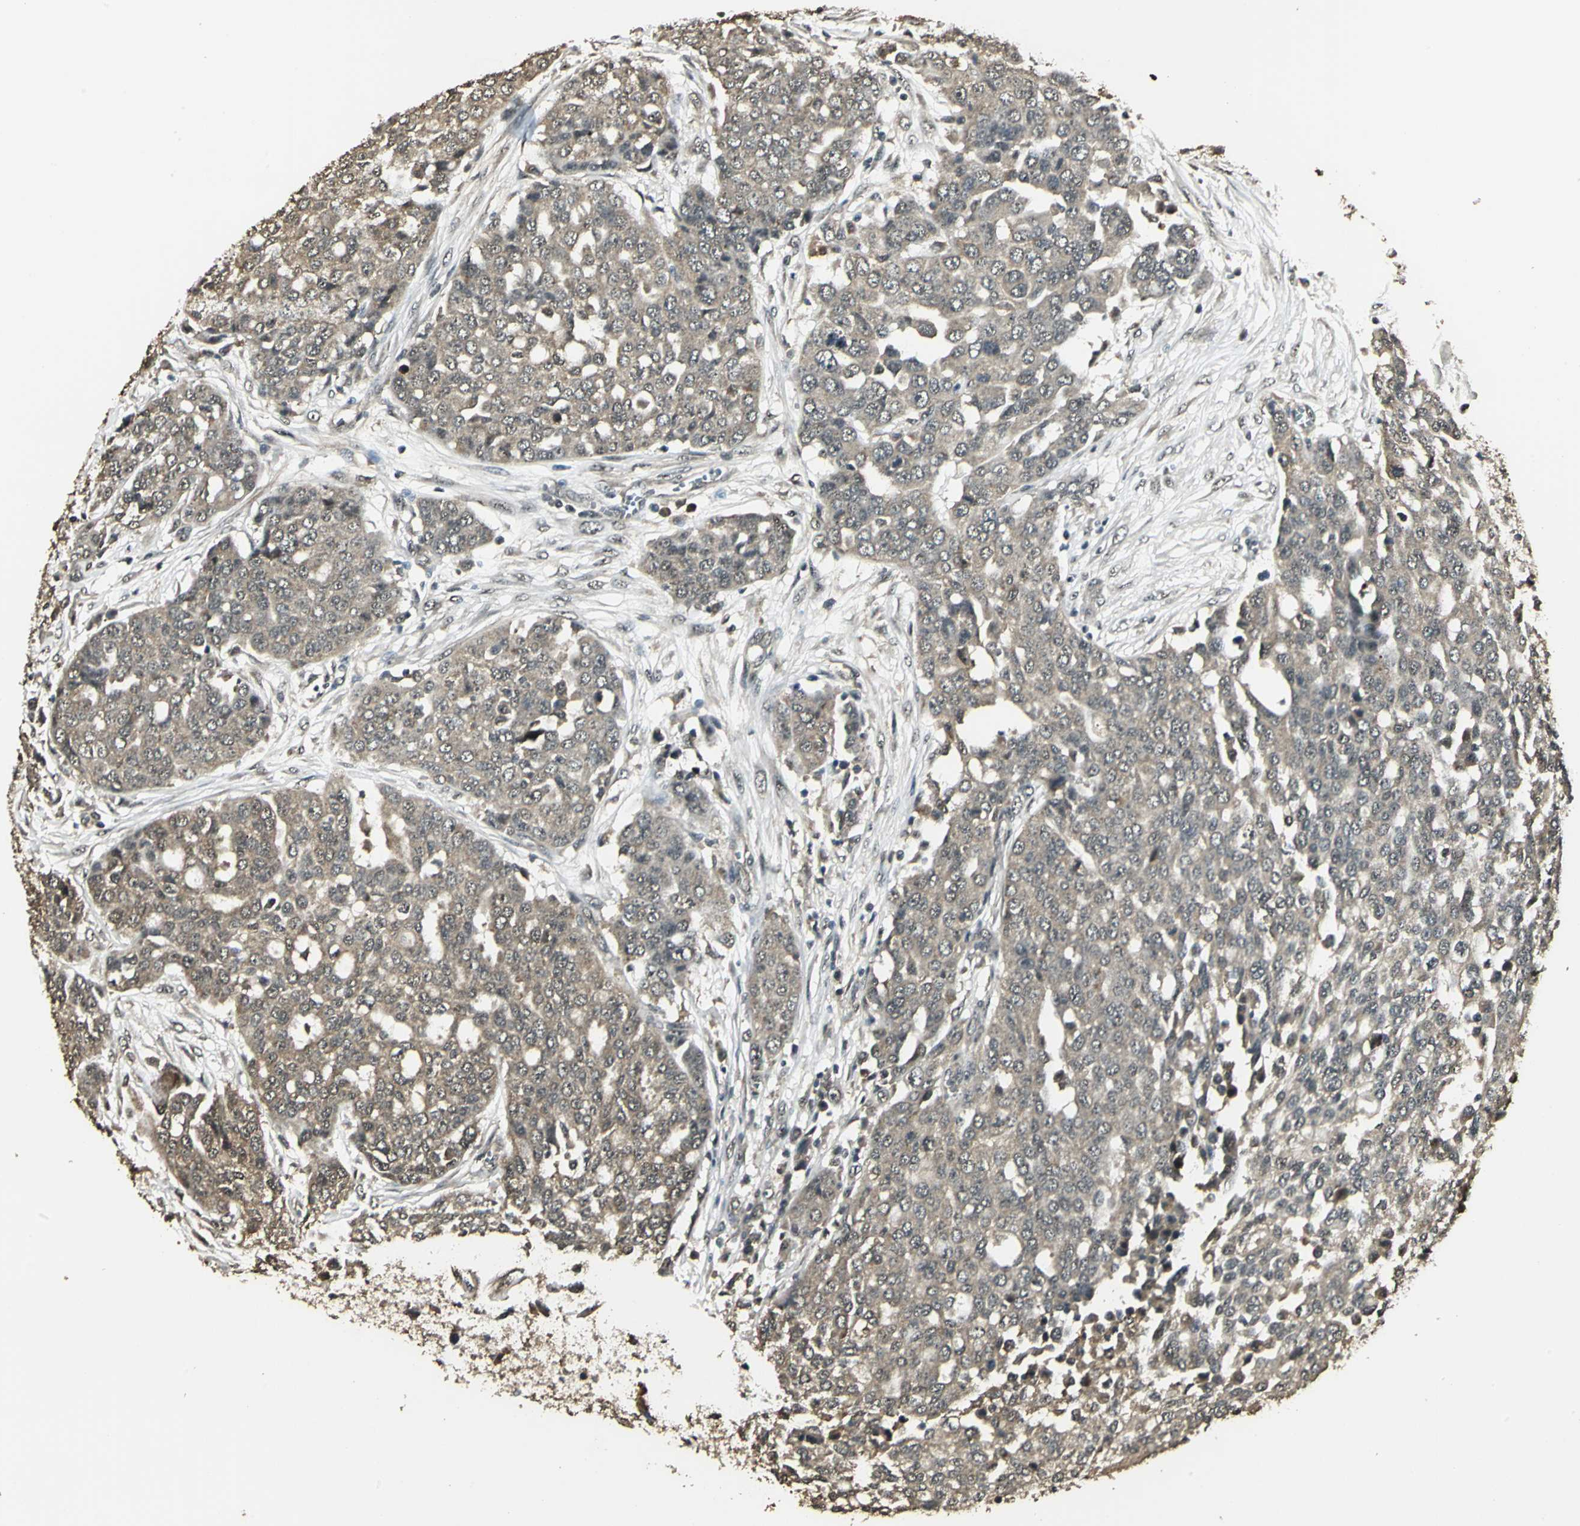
{"staining": {"intensity": "moderate", "quantity": "25%-75%", "location": "cytoplasmic/membranous"}, "tissue": "ovarian cancer", "cell_type": "Tumor cells", "image_type": "cancer", "snomed": [{"axis": "morphology", "description": "Cystadenocarcinoma, serous, NOS"}, {"axis": "topography", "description": "Soft tissue"}, {"axis": "topography", "description": "Ovary"}], "caption": "Human ovarian serous cystadenocarcinoma stained with a protein marker reveals moderate staining in tumor cells.", "gene": "UCHL5", "patient": {"sex": "female", "age": 57}}